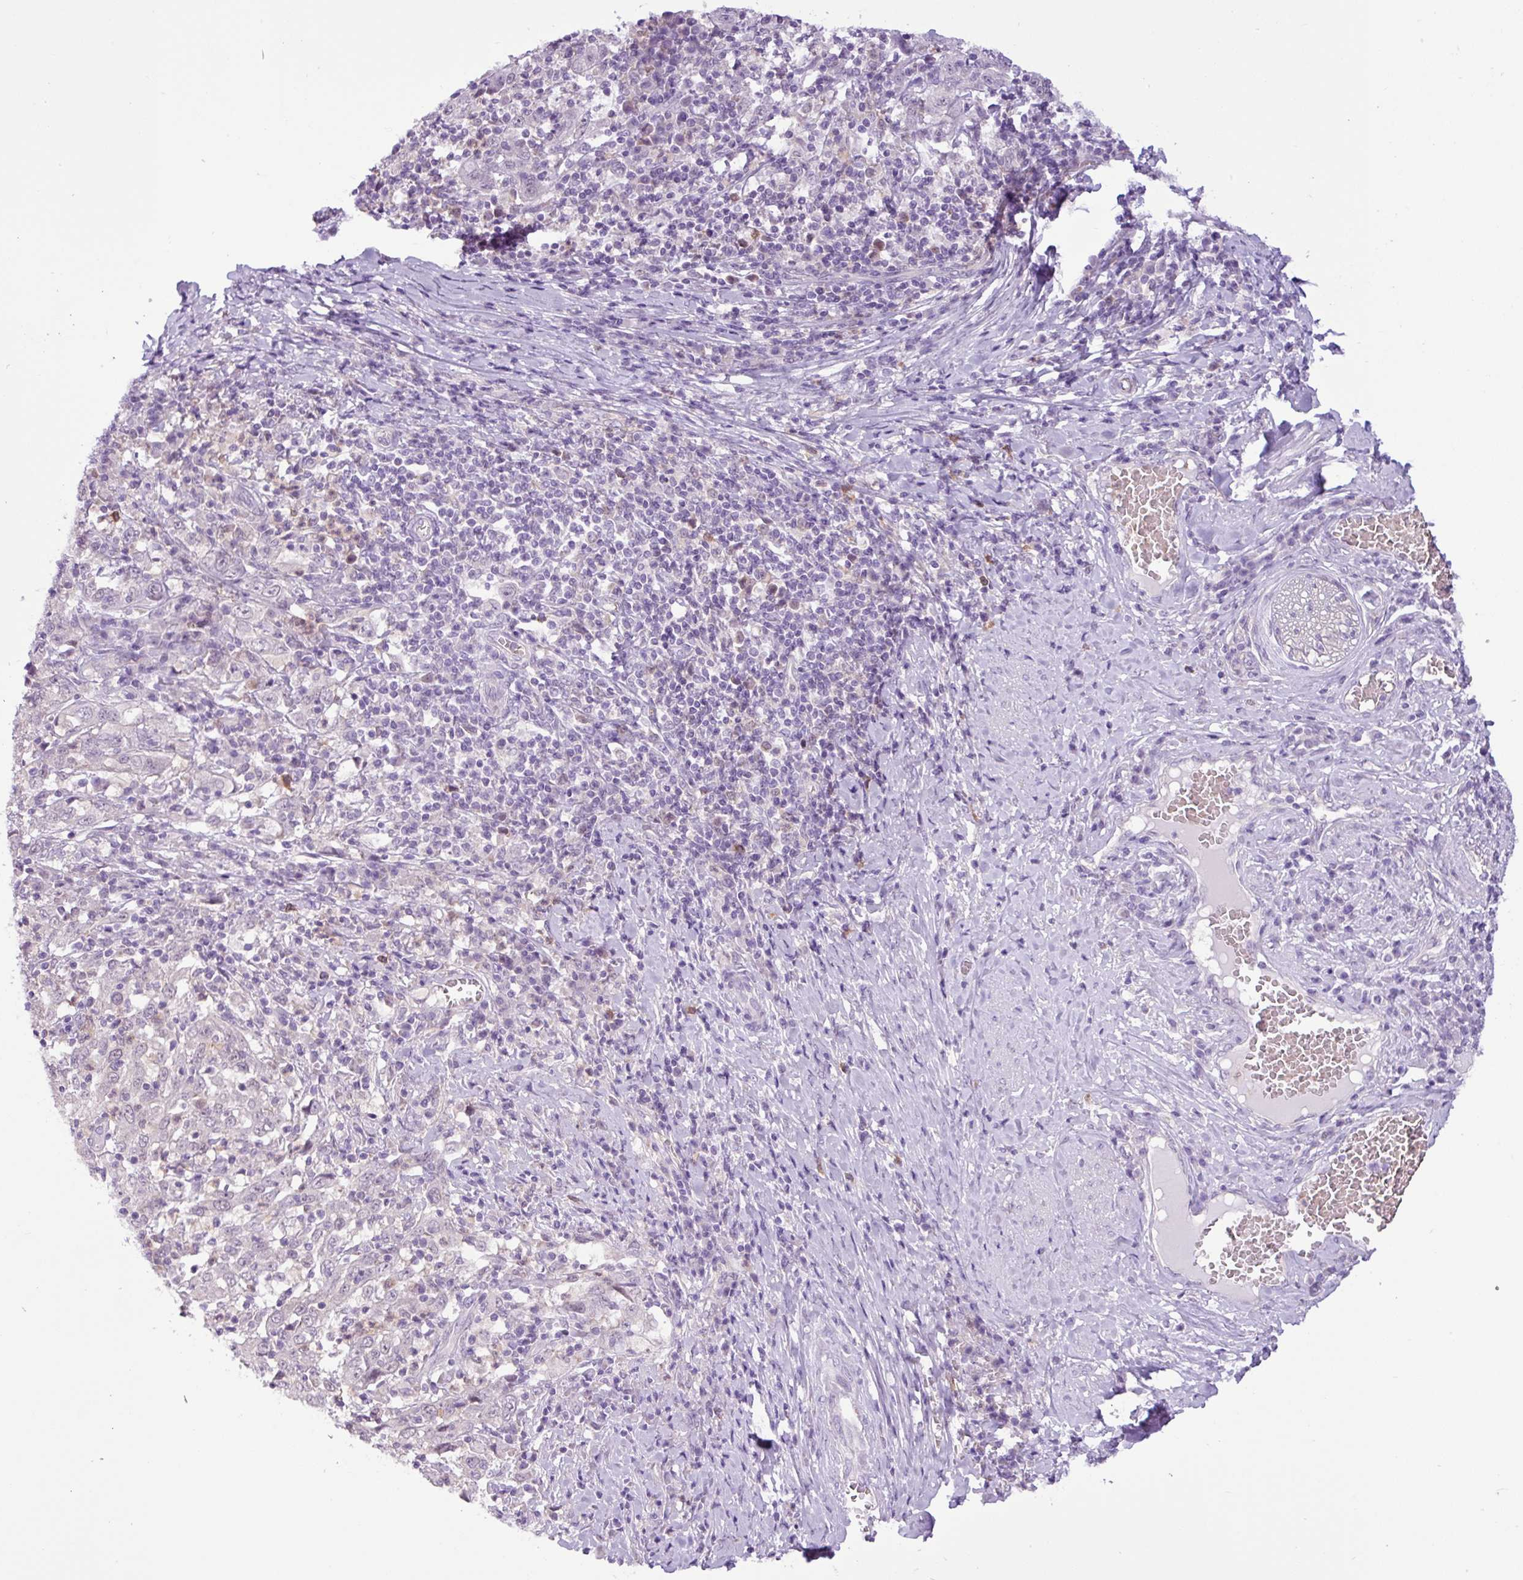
{"staining": {"intensity": "negative", "quantity": "none", "location": "none"}, "tissue": "cervical cancer", "cell_type": "Tumor cells", "image_type": "cancer", "snomed": [{"axis": "morphology", "description": "Squamous cell carcinoma, NOS"}, {"axis": "topography", "description": "Cervix"}], "caption": "Tumor cells are negative for brown protein staining in cervical cancer (squamous cell carcinoma).", "gene": "TONSL", "patient": {"sex": "female", "age": 46}}